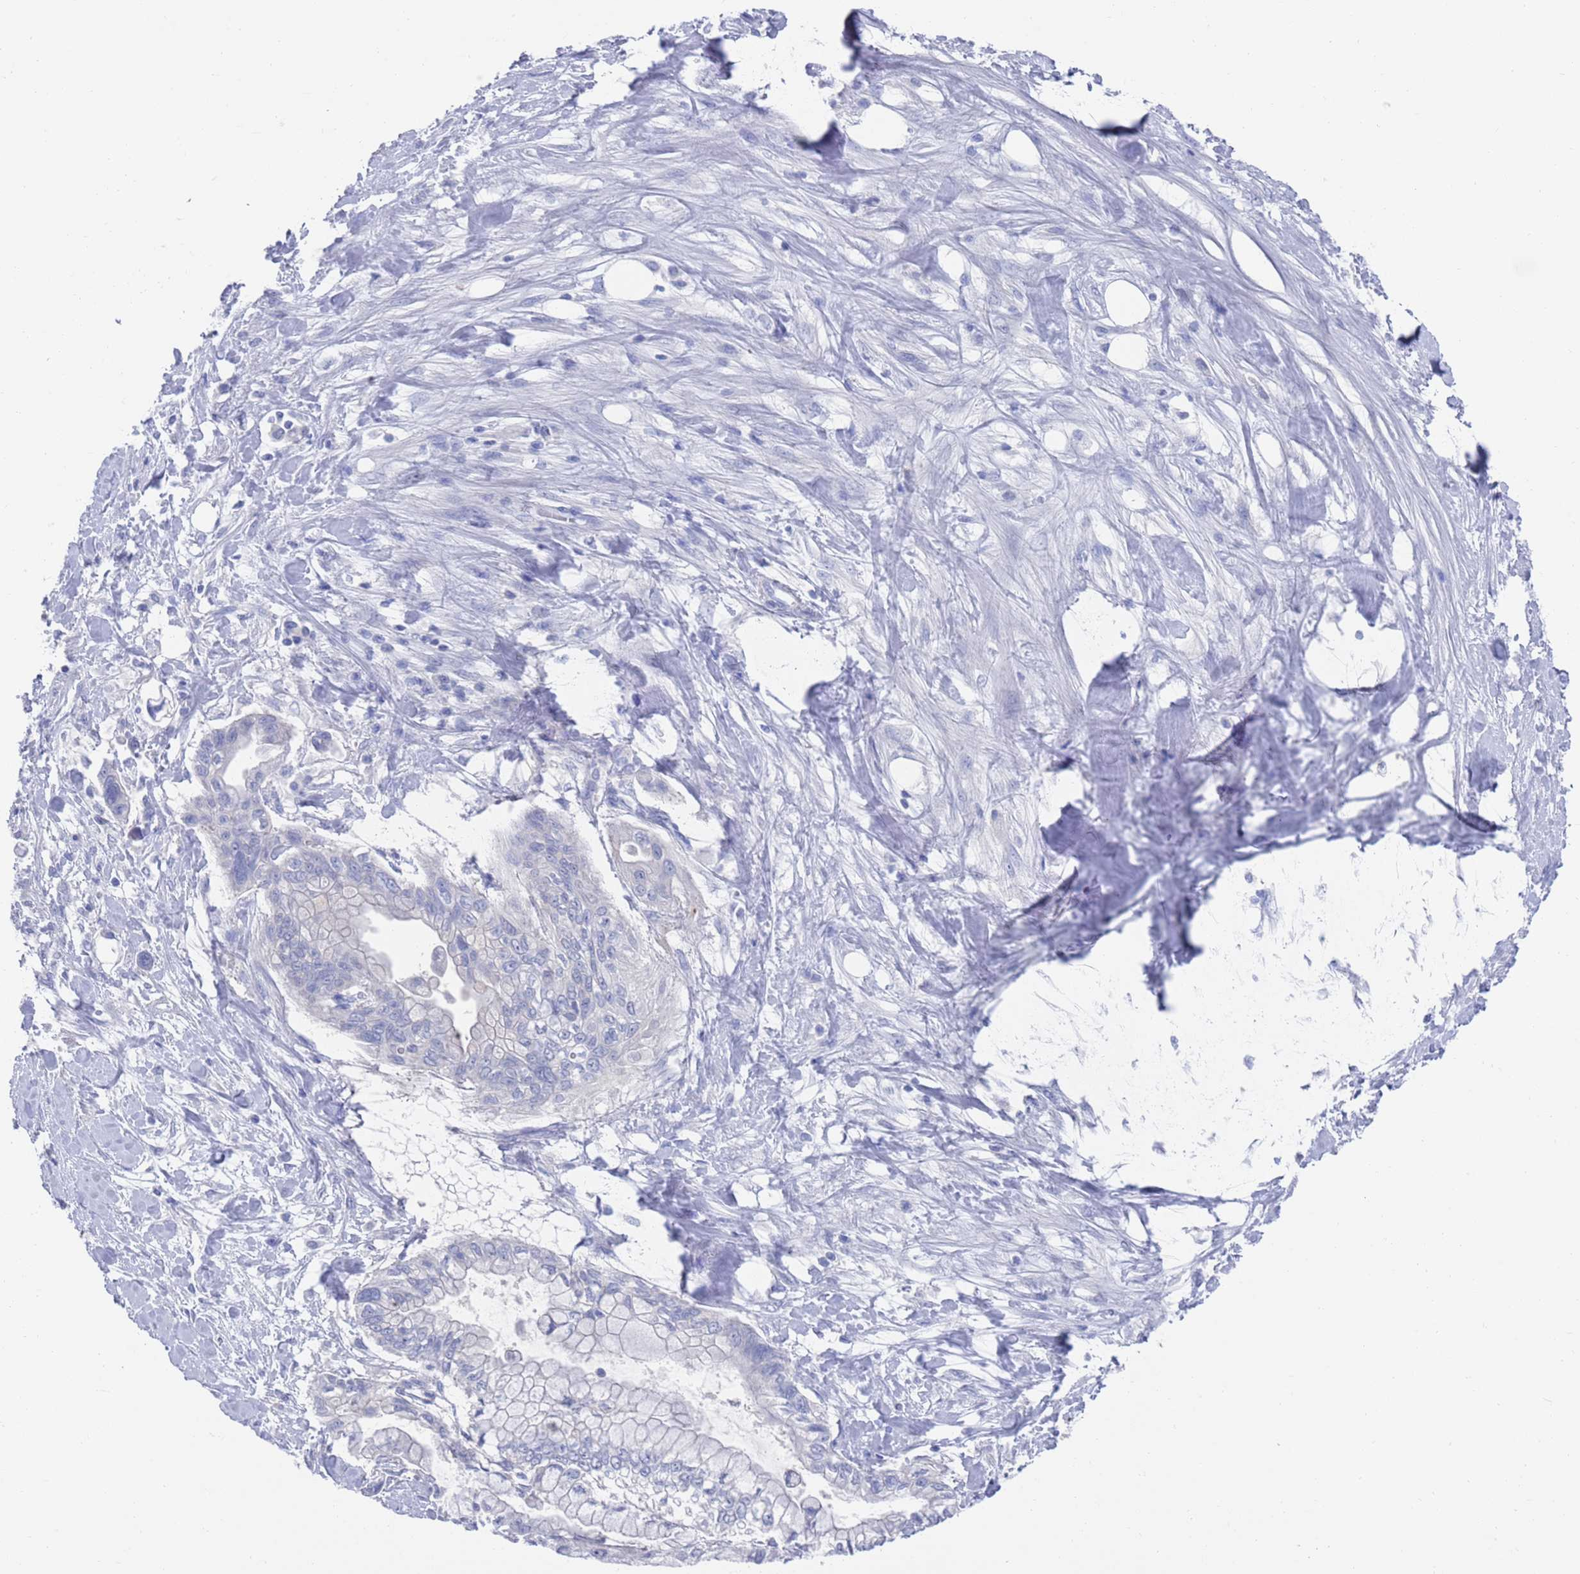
{"staining": {"intensity": "negative", "quantity": "none", "location": "none"}, "tissue": "pancreatic cancer", "cell_type": "Tumor cells", "image_type": "cancer", "snomed": [{"axis": "morphology", "description": "Adenocarcinoma, NOS"}, {"axis": "topography", "description": "Pancreas"}], "caption": "Immunohistochemistry of adenocarcinoma (pancreatic) shows no positivity in tumor cells.", "gene": "MTMR2", "patient": {"sex": "male", "age": 48}}